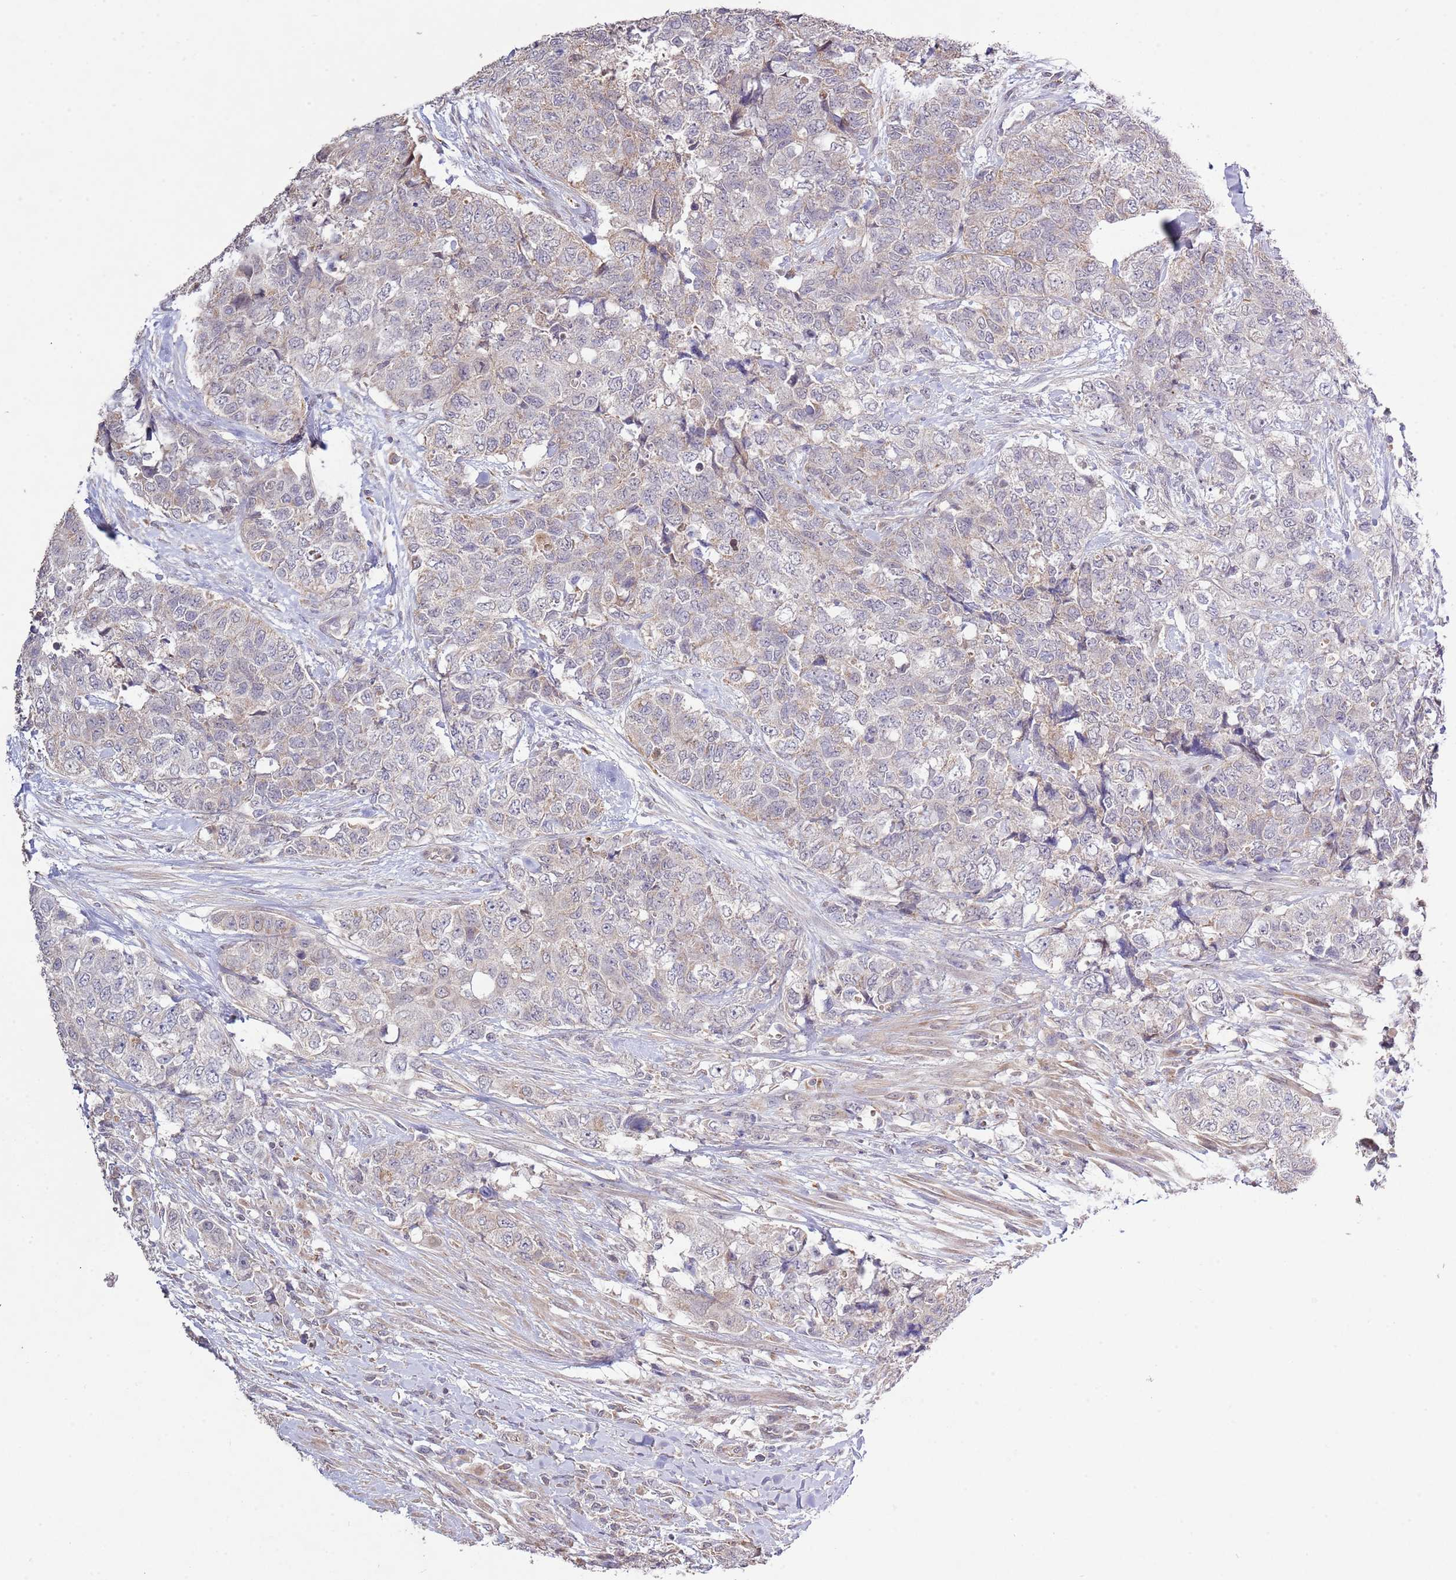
{"staining": {"intensity": "weak", "quantity": "<25%", "location": "cytoplasmic/membranous"}, "tissue": "urothelial cancer", "cell_type": "Tumor cells", "image_type": "cancer", "snomed": [{"axis": "morphology", "description": "Urothelial carcinoma, High grade"}, {"axis": "topography", "description": "Urinary bladder"}], "caption": "Immunohistochemistry of urothelial cancer demonstrates no staining in tumor cells. The staining was performed using DAB (3,3'-diaminobenzidine) to visualize the protein expression in brown, while the nuclei were stained in blue with hematoxylin (Magnification: 20x).", "gene": "IVD", "patient": {"sex": "female", "age": 78}}